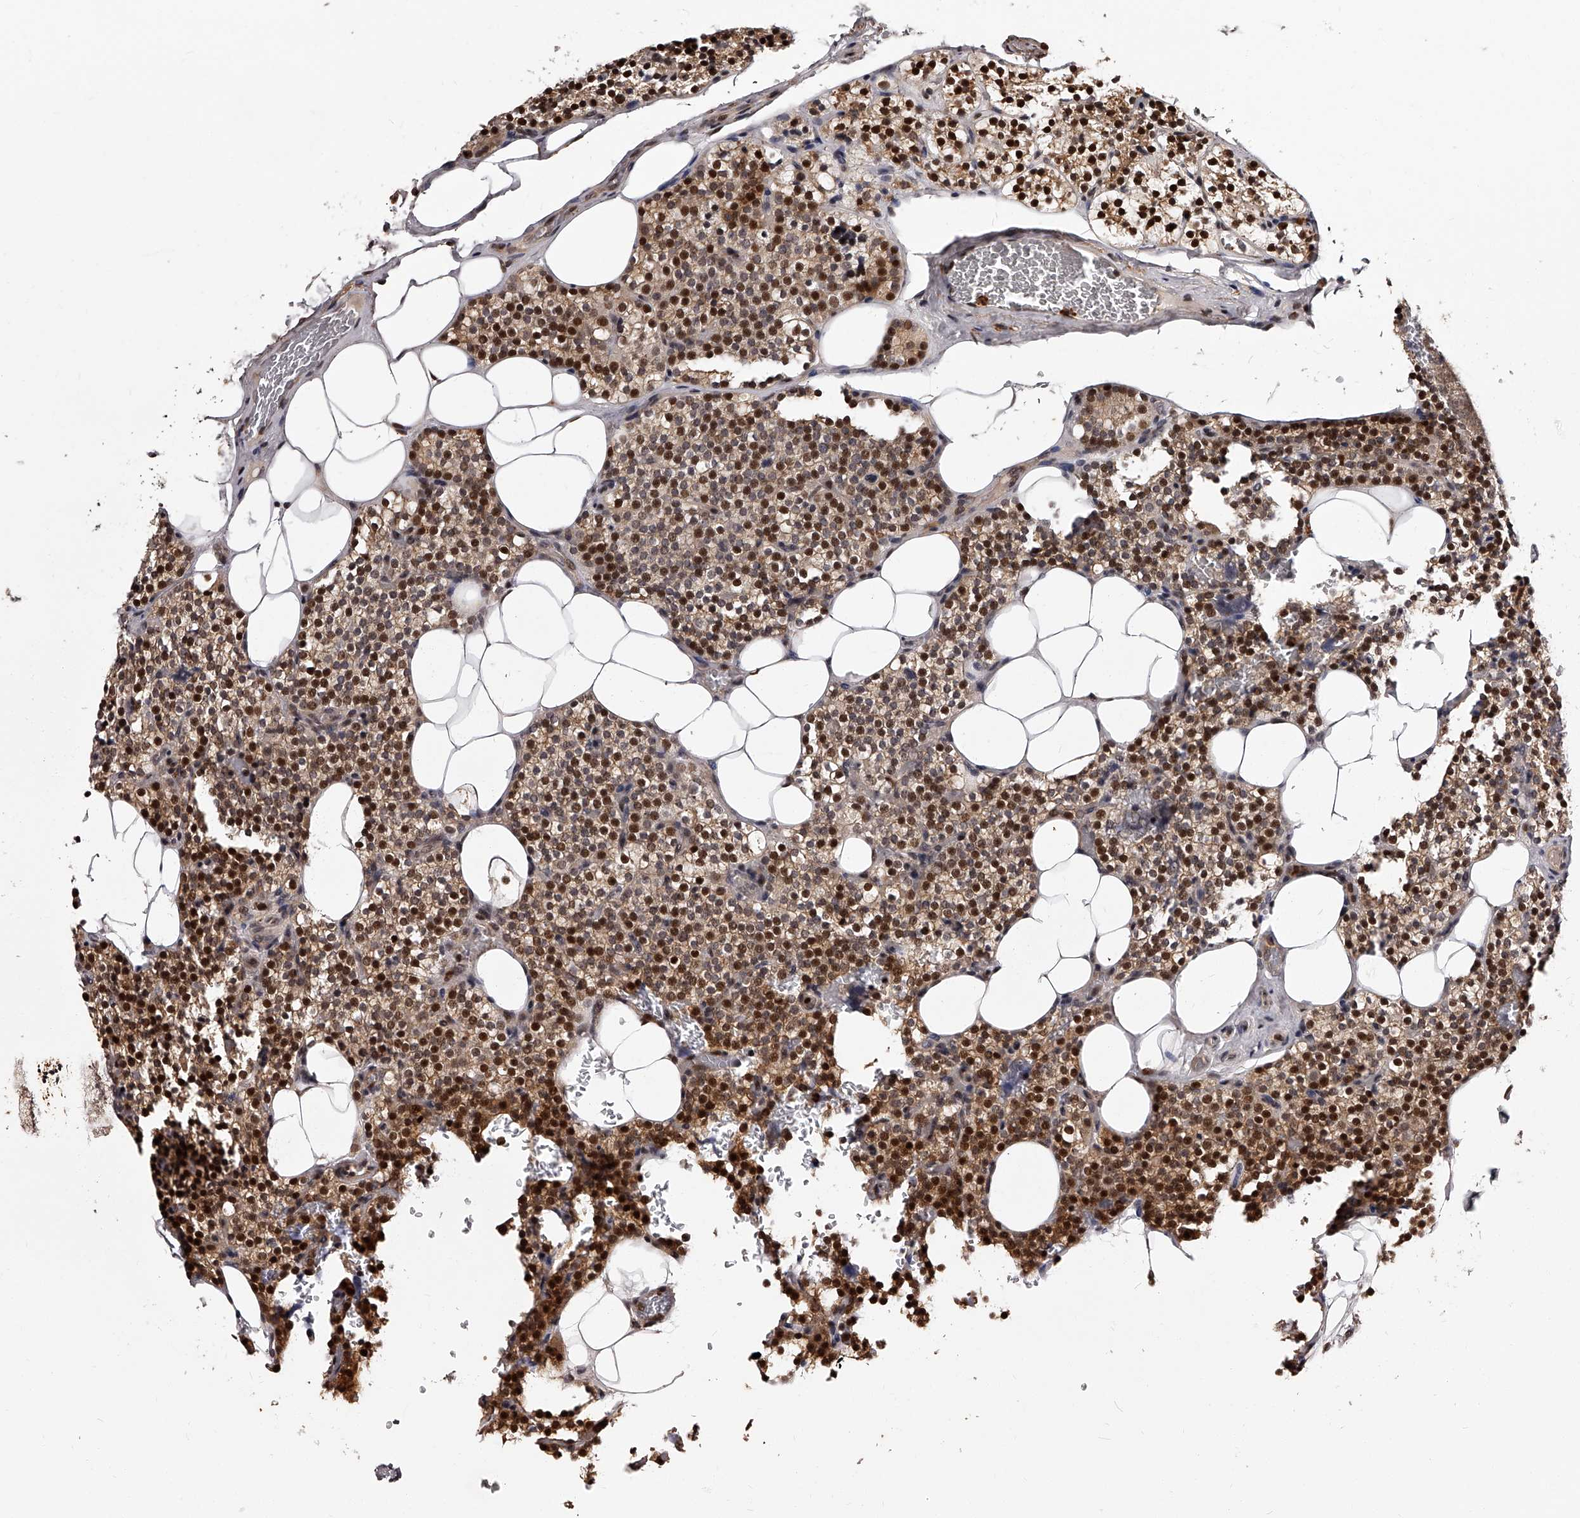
{"staining": {"intensity": "strong", "quantity": ">75%", "location": "nuclear"}, "tissue": "parathyroid gland", "cell_type": "Glandular cells", "image_type": "normal", "snomed": [{"axis": "morphology", "description": "Normal tissue, NOS"}, {"axis": "morphology", "description": "Inflammation chronic"}, {"axis": "morphology", "description": "Goiter, colloid"}, {"axis": "topography", "description": "Thyroid gland"}, {"axis": "topography", "description": "Parathyroid gland"}], "caption": "Strong nuclear staining is present in about >75% of glandular cells in benign parathyroid gland. (DAB IHC, brown staining for protein, blue staining for nuclei).", "gene": "RSC1A1", "patient": {"sex": "male", "age": 65}}